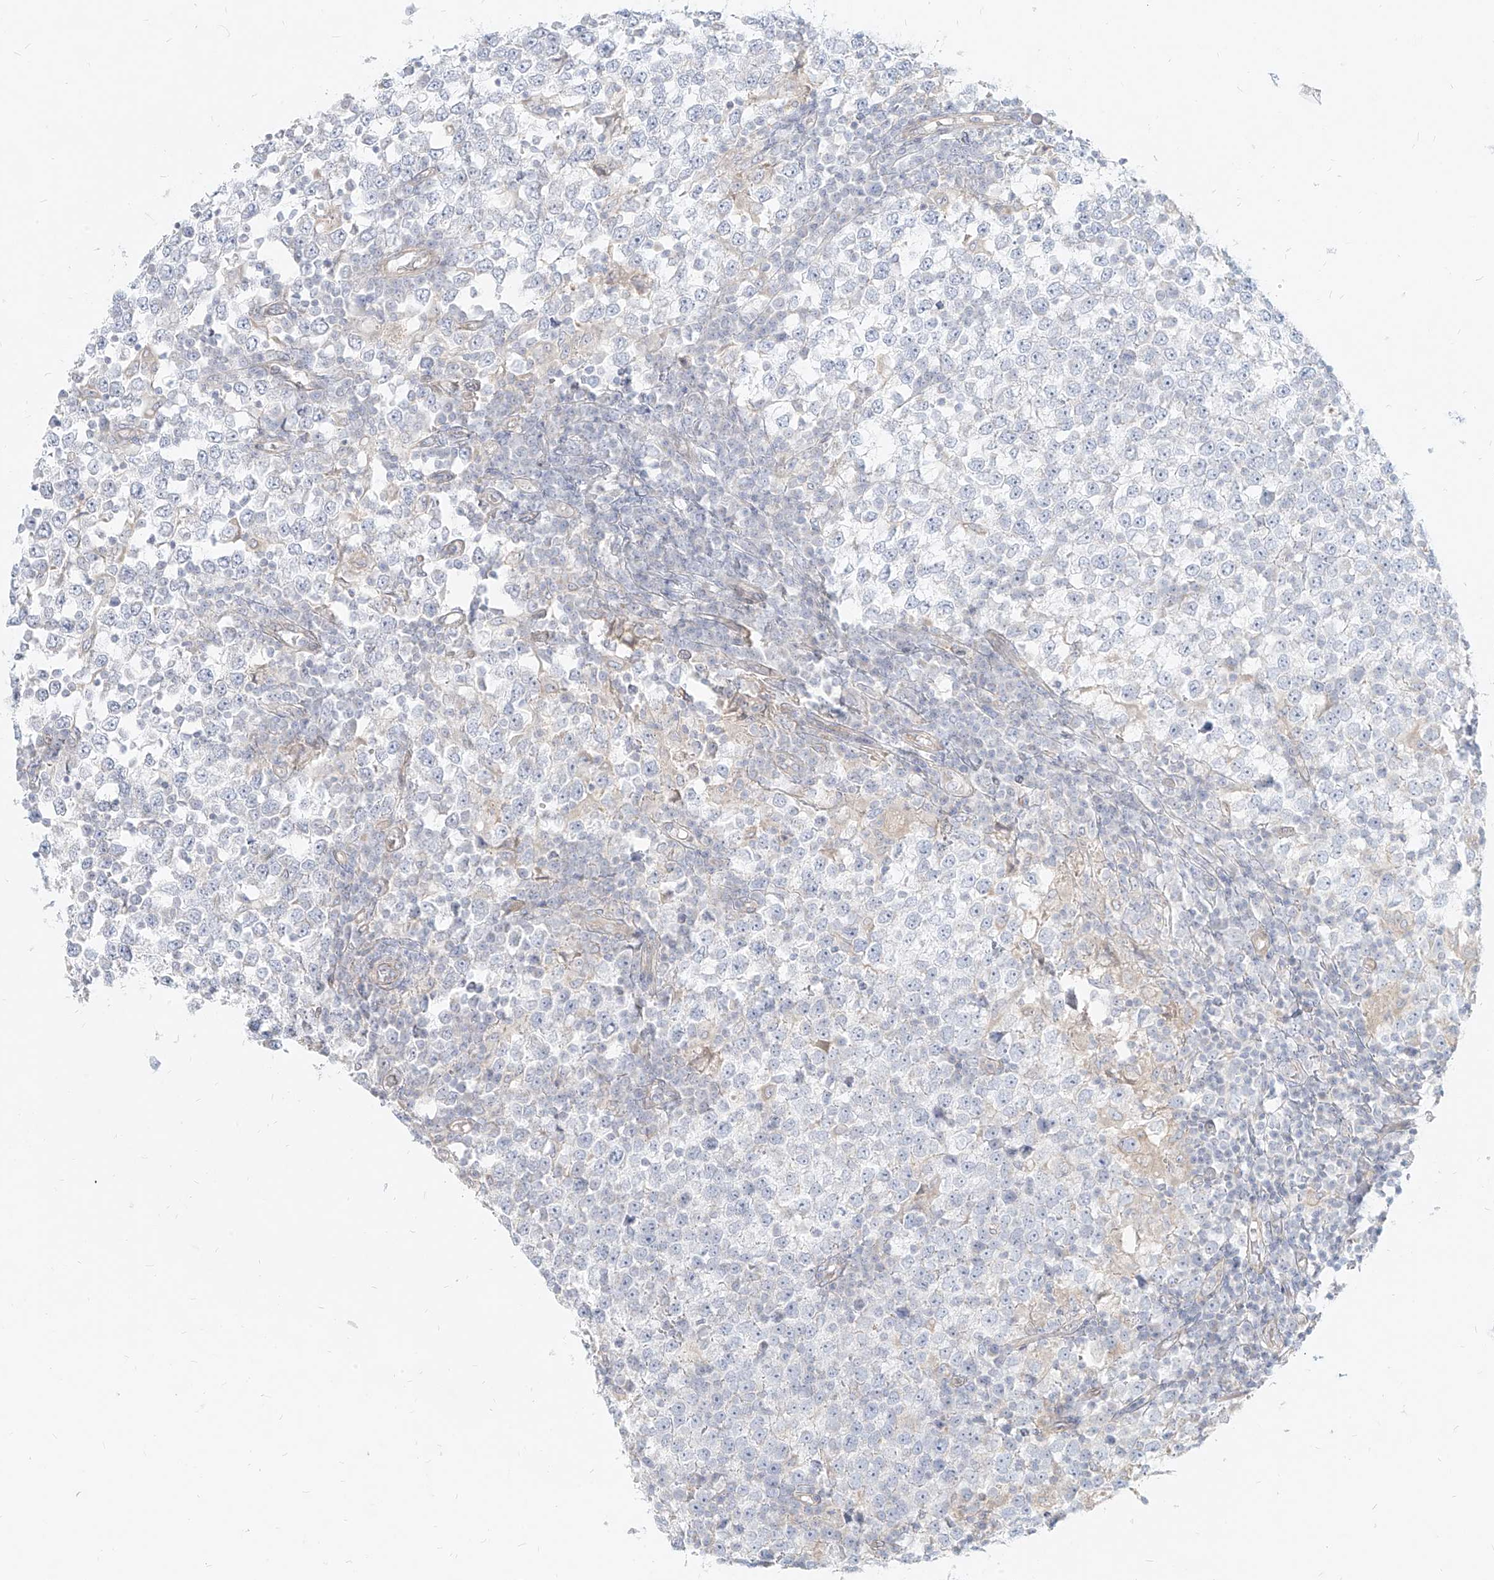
{"staining": {"intensity": "negative", "quantity": "none", "location": "none"}, "tissue": "testis cancer", "cell_type": "Tumor cells", "image_type": "cancer", "snomed": [{"axis": "morphology", "description": "Seminoma, NOS"}, {"axis": "topography", "description": "Testis"}], "caption": "DAB immunohistochemical staining of seminoma (testis) displays no significant staining in tumor cells.", "gene": "ITPKB", "patient": {"sex": "male", "age": 65}}